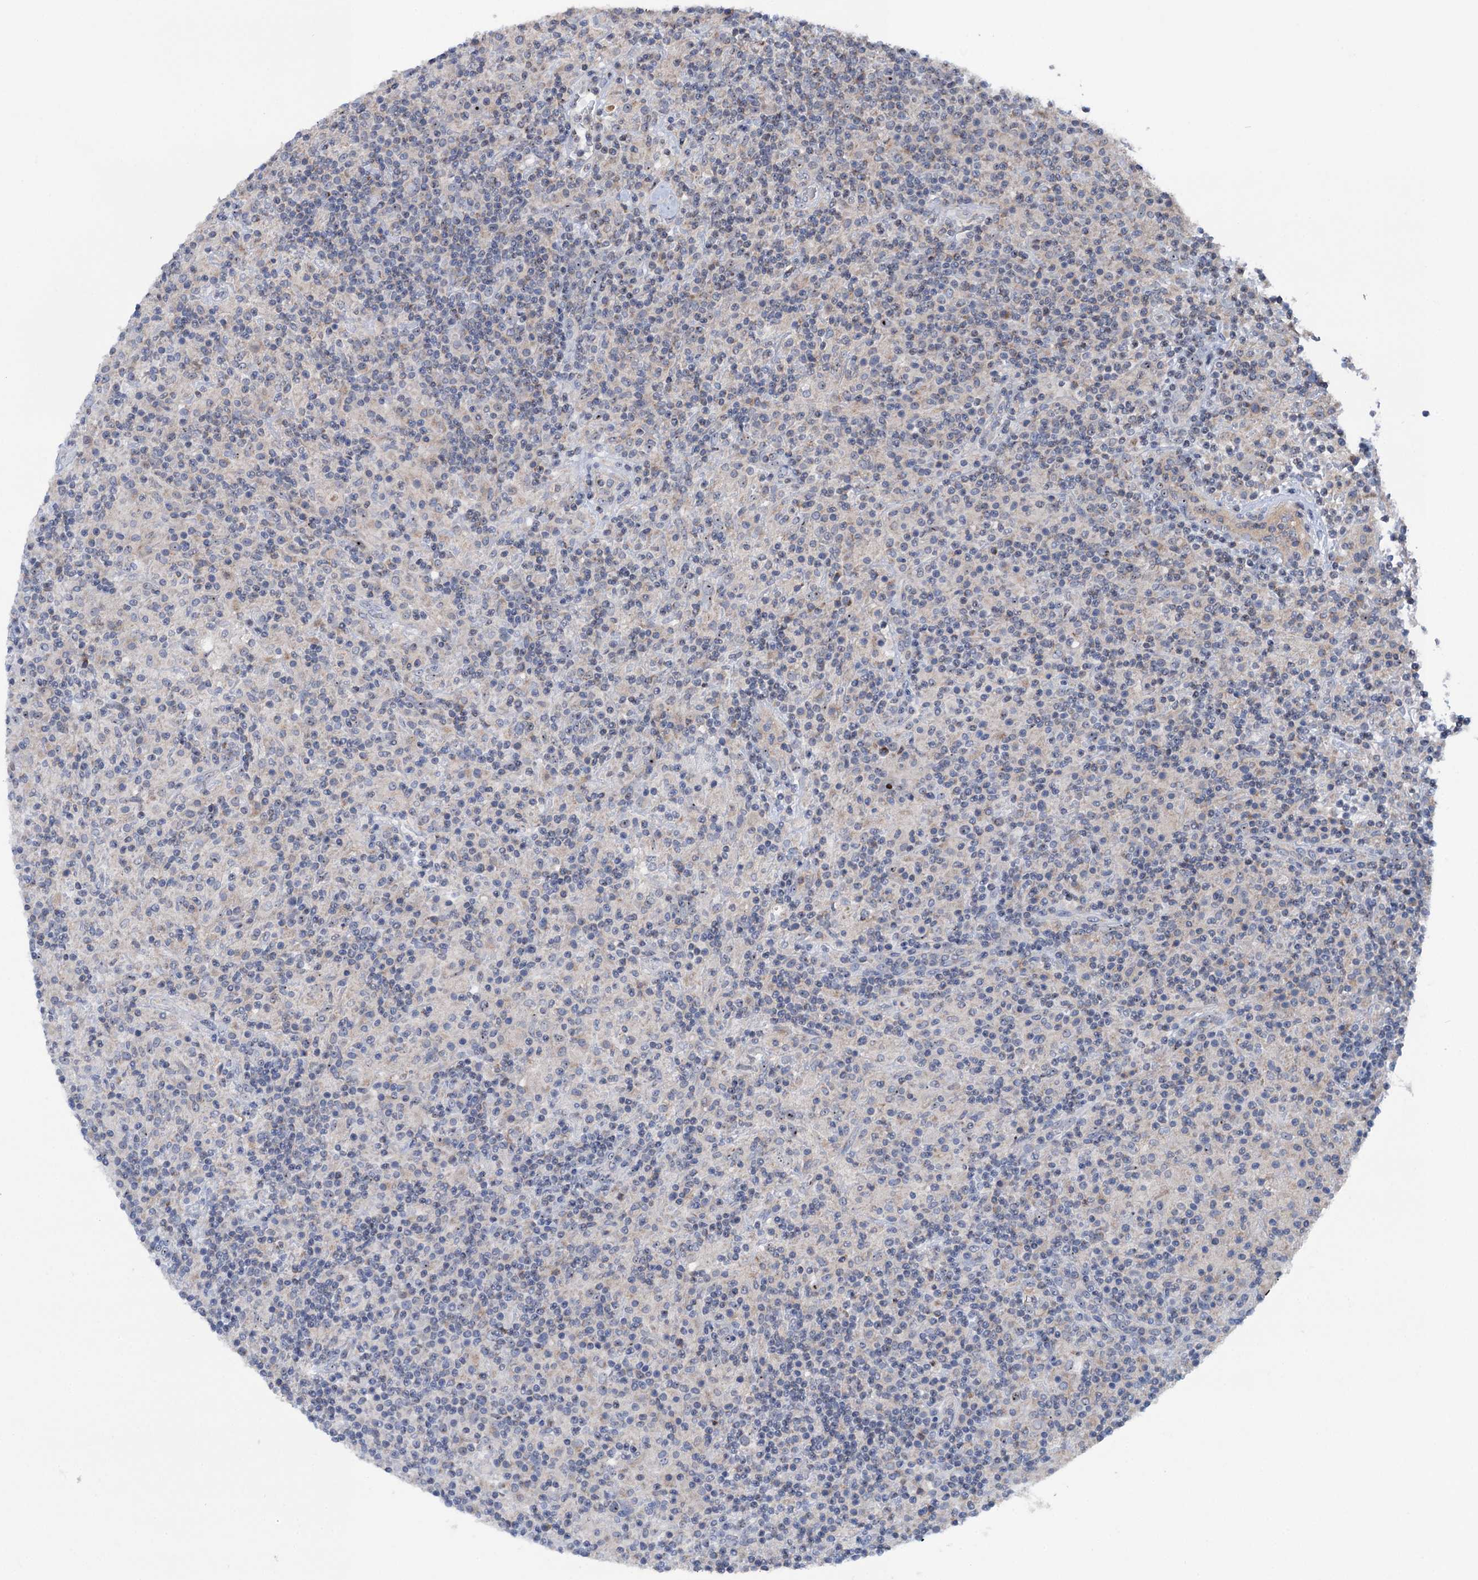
{"staining": {"intensity": "strong", "quantity": ">75%", "location": "nuclear"}, "tissue": "lymphoma", "cell_type": "Tumor cells", "image_type": "cancer", "snomed": [{"axis": "morphology", "description": "Hodgkin's disease, NOS"}, {"axis": "topography", "description": "Lymph node"}], "caption": "Brown immunohistochemical staining in human Hodgkin's disease demonstrates strong nuclear positivity in approximately >75% of tumor cells.", "gene": "HTR3B", "patient": {"sex": "male", "age": 70}}